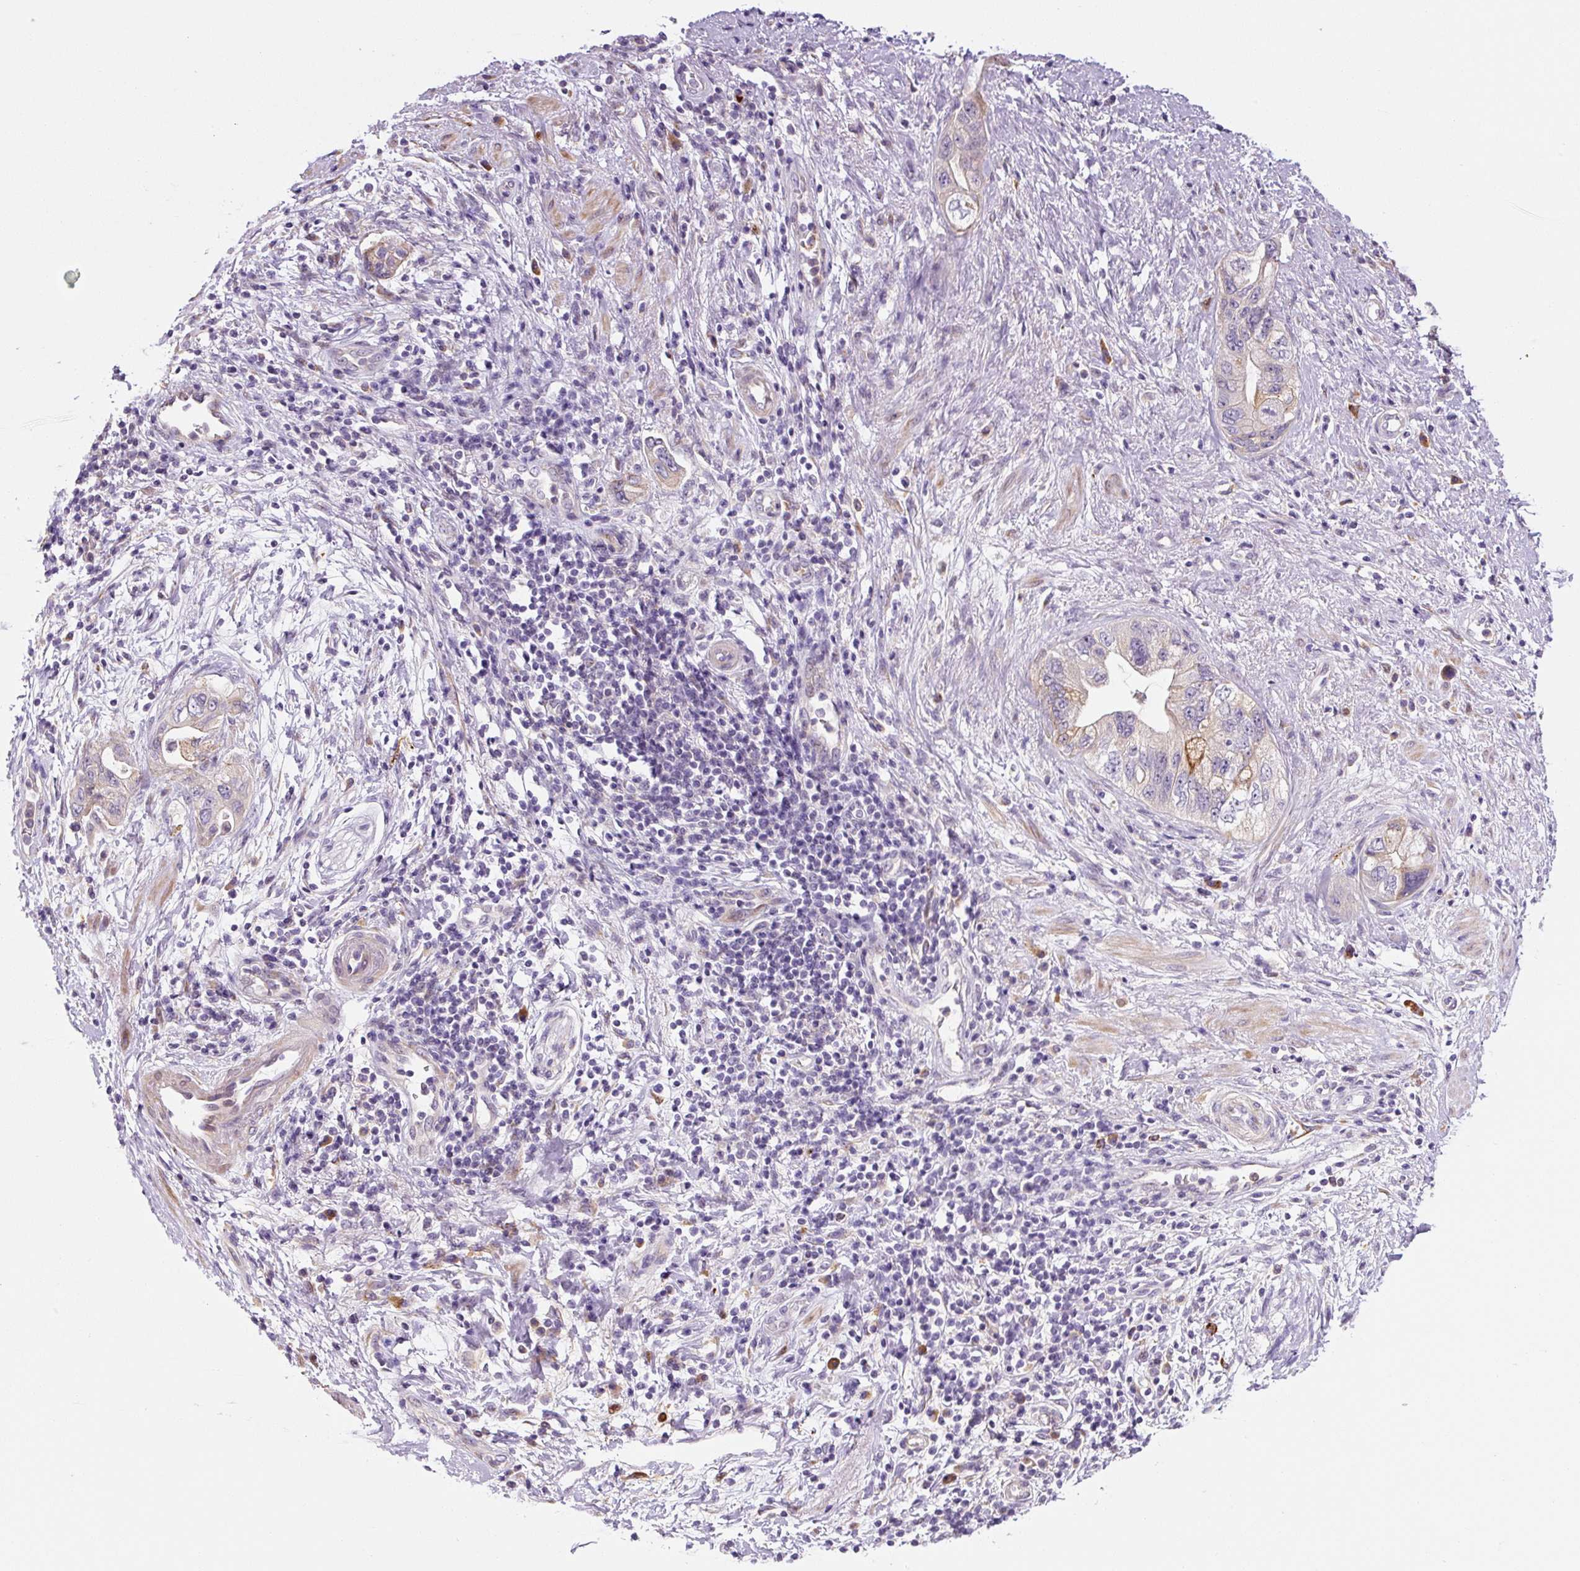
{"staining": {"intensity": "weak", "quantity": "<25%", "location": "cytoplasmic/membranous"}, "tissue": "pancreatic cancer", "cell_type": "Tumor cells", "image_type": "cancer", "snomed": [{"axis": "morphology", "description": "Adenocarcinoma, NOS"}, {"axis": "topography", "description": "Pancreas"}], "caption": "DAB immunohistochemical staining of pancreatic cancer reveals no significant staining in tumor cells.", "gene": "FUT10", "patient": {"sex": "female", "age": 73}}